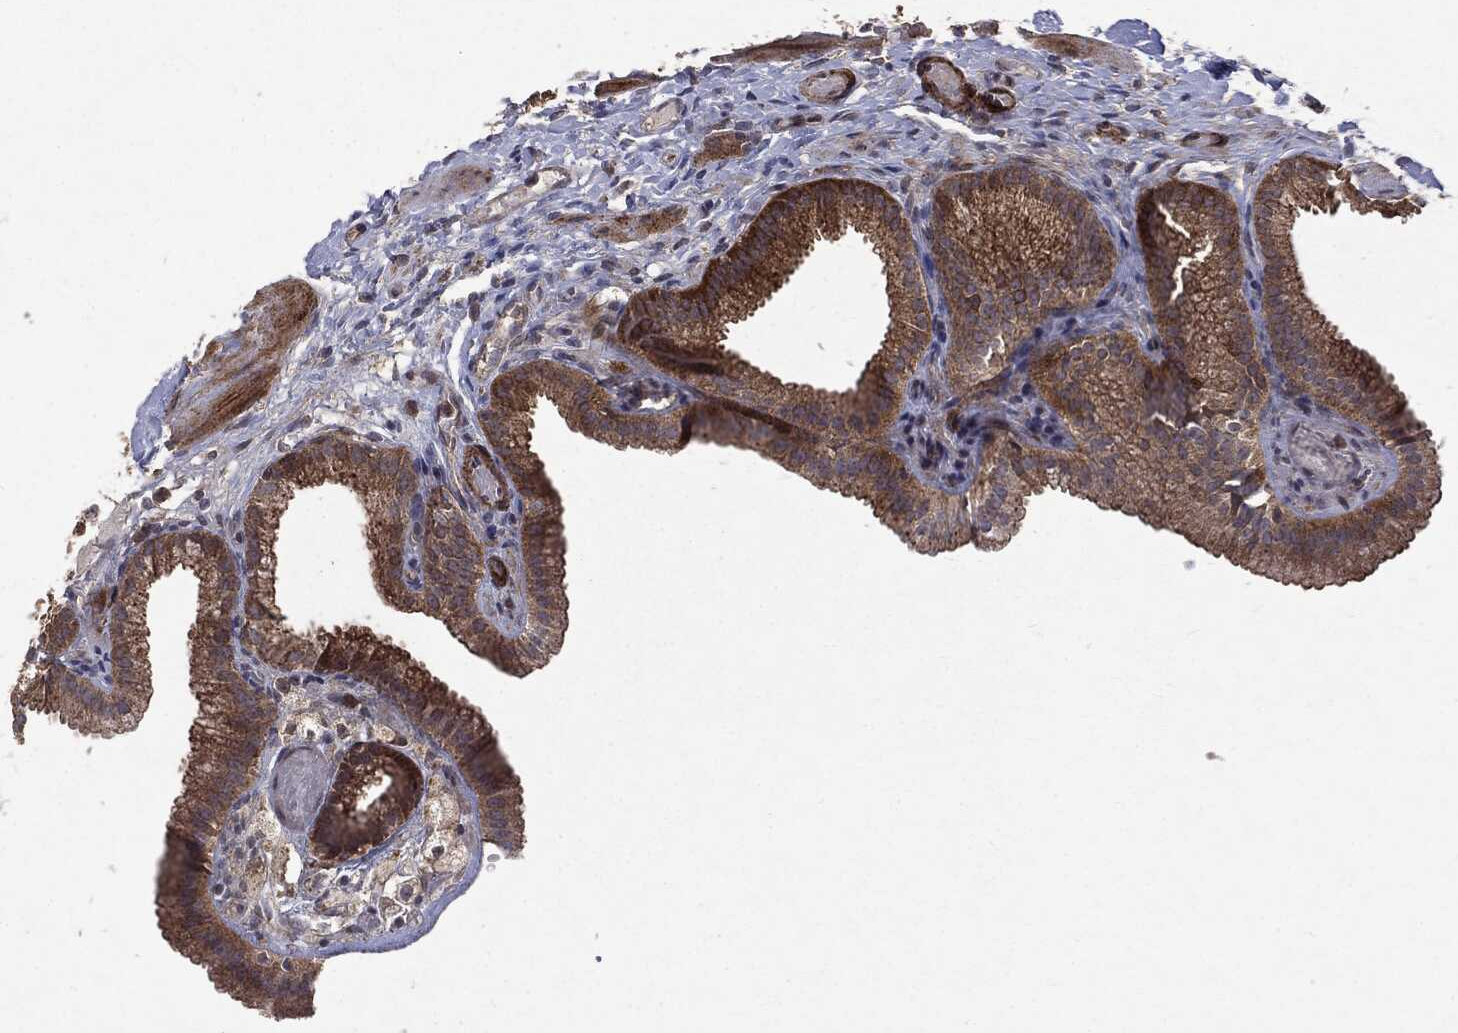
{"staining": {"intensity": "moderate", "quantity": "25%-75%", "location": "cytoplasmic/membranous"}, "tissue": "gallbladder", "cell_type": "Glandular cells", "image_type": "normal", "snomed": [{"axis": "morphology", "description": "Normal tissue, NOS"}, {"axis": "topography", "description": "Gallbladder"}, {"axis": "topography", "description": "Peripheral nerve tissue"}], "caption": "Immunohistochemical staining of benign gallbladder displays moderate cytoplasmic/membranous protein expression in about 25%-75% of glandular cells.", "gene": "PTEN", "patient": {"sex": "female", "age": 45}}